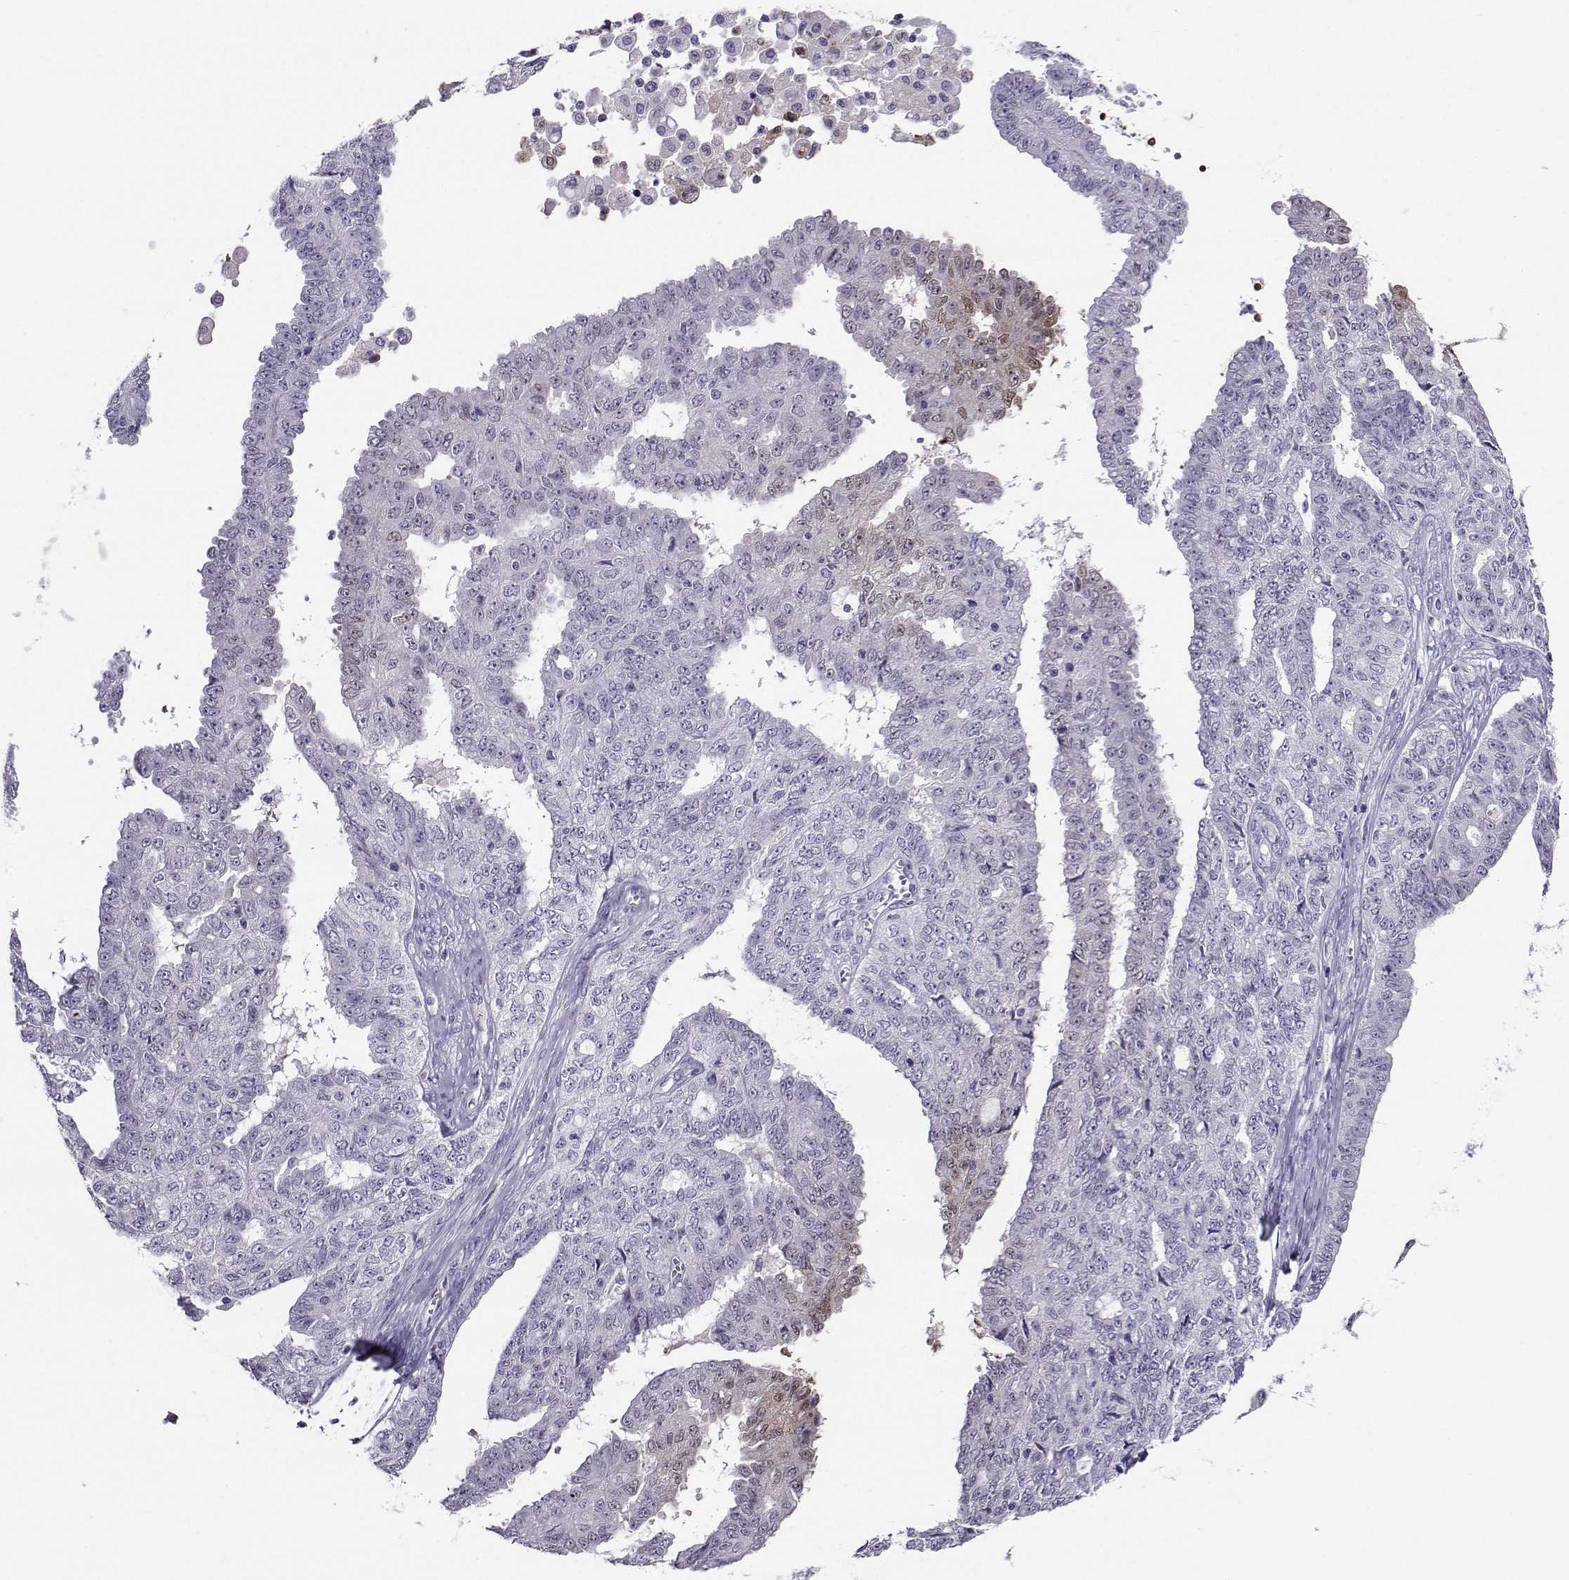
{"staining": {"intensity": "moderate", "quantity": "<25%", "location": "nuclear"}, "tissue": "ovarian cancer", "cell_type": "Tumor cells", "image_type": "cancer", "snomed": [{"axis": "morphology", "description": "Cystadenocarcinoma, serous, NOS"}, {"axis": "topography", "description": "Ovary"}], "caption": "Immunohistochemistry (IHC) (DAB (3,3'-diaminobenzidine)) staining of ovarian cancer exhibits moderate nuclear protein positivity in about <25% of tumor cells.", "gene": "PGK1", "patient": {"sex": "female", "age": 71}}